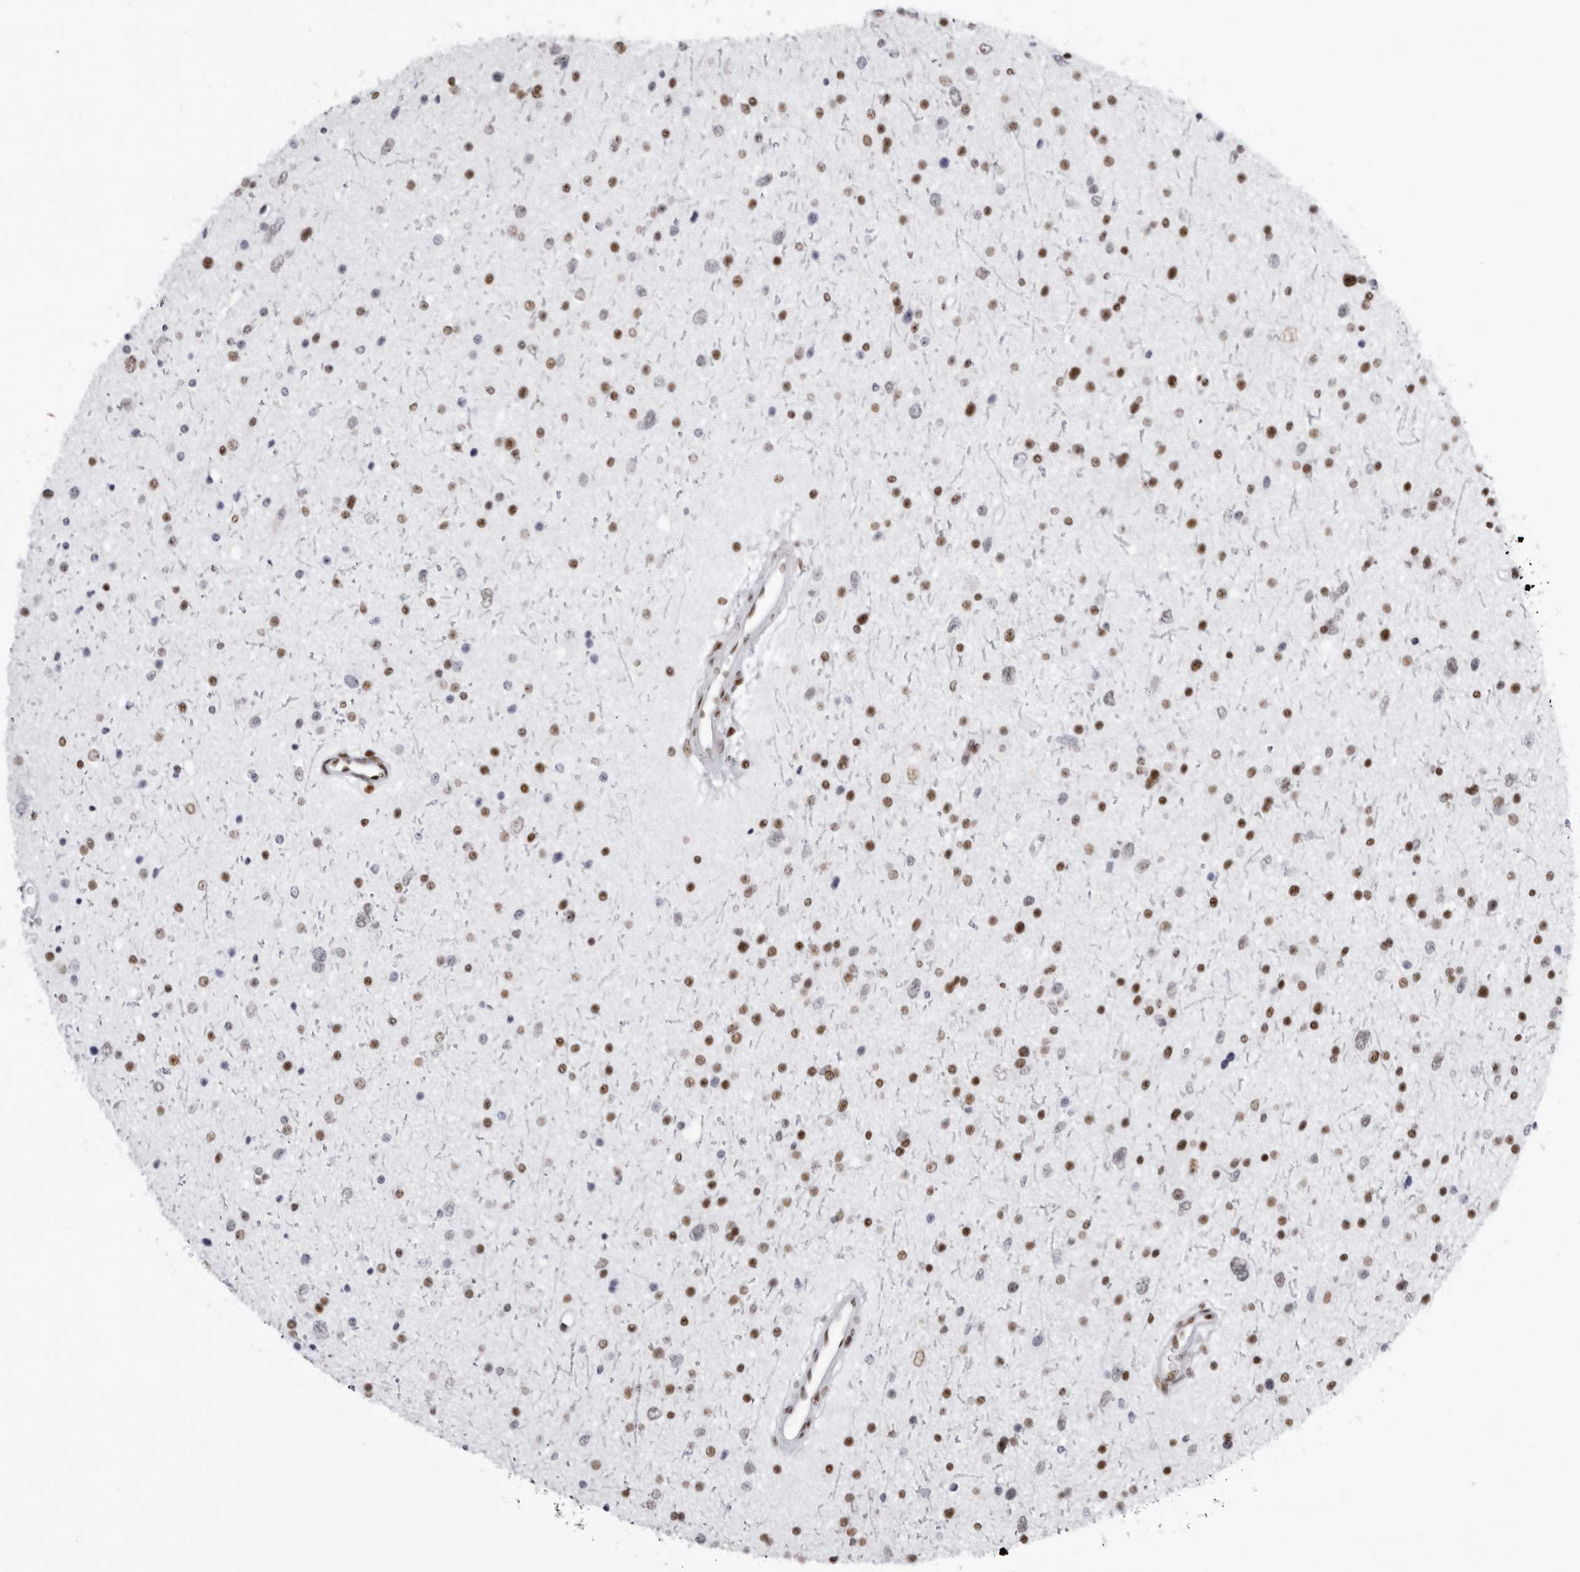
{"staining": {"intensity": "moderate", "quantity": "25%-75%", "location": "nuclear"}, "tissue": "glioma", "cell_type": "Tumor cells", "image_type": "cancer", "snomed": [{"axis": "morphology", "description": "Glioma, malignant, Low grade"}, {"axis": "topography", "description": "Brain"}], "caption": "Human malignant glioma (low-grade) stained with a brown dye reveals moderate nuclear positive positivity in approximately 25%-75% of tumor cells.", "gene": "IRF2BP2", "patient": {"sex": "female", "age": 37}}